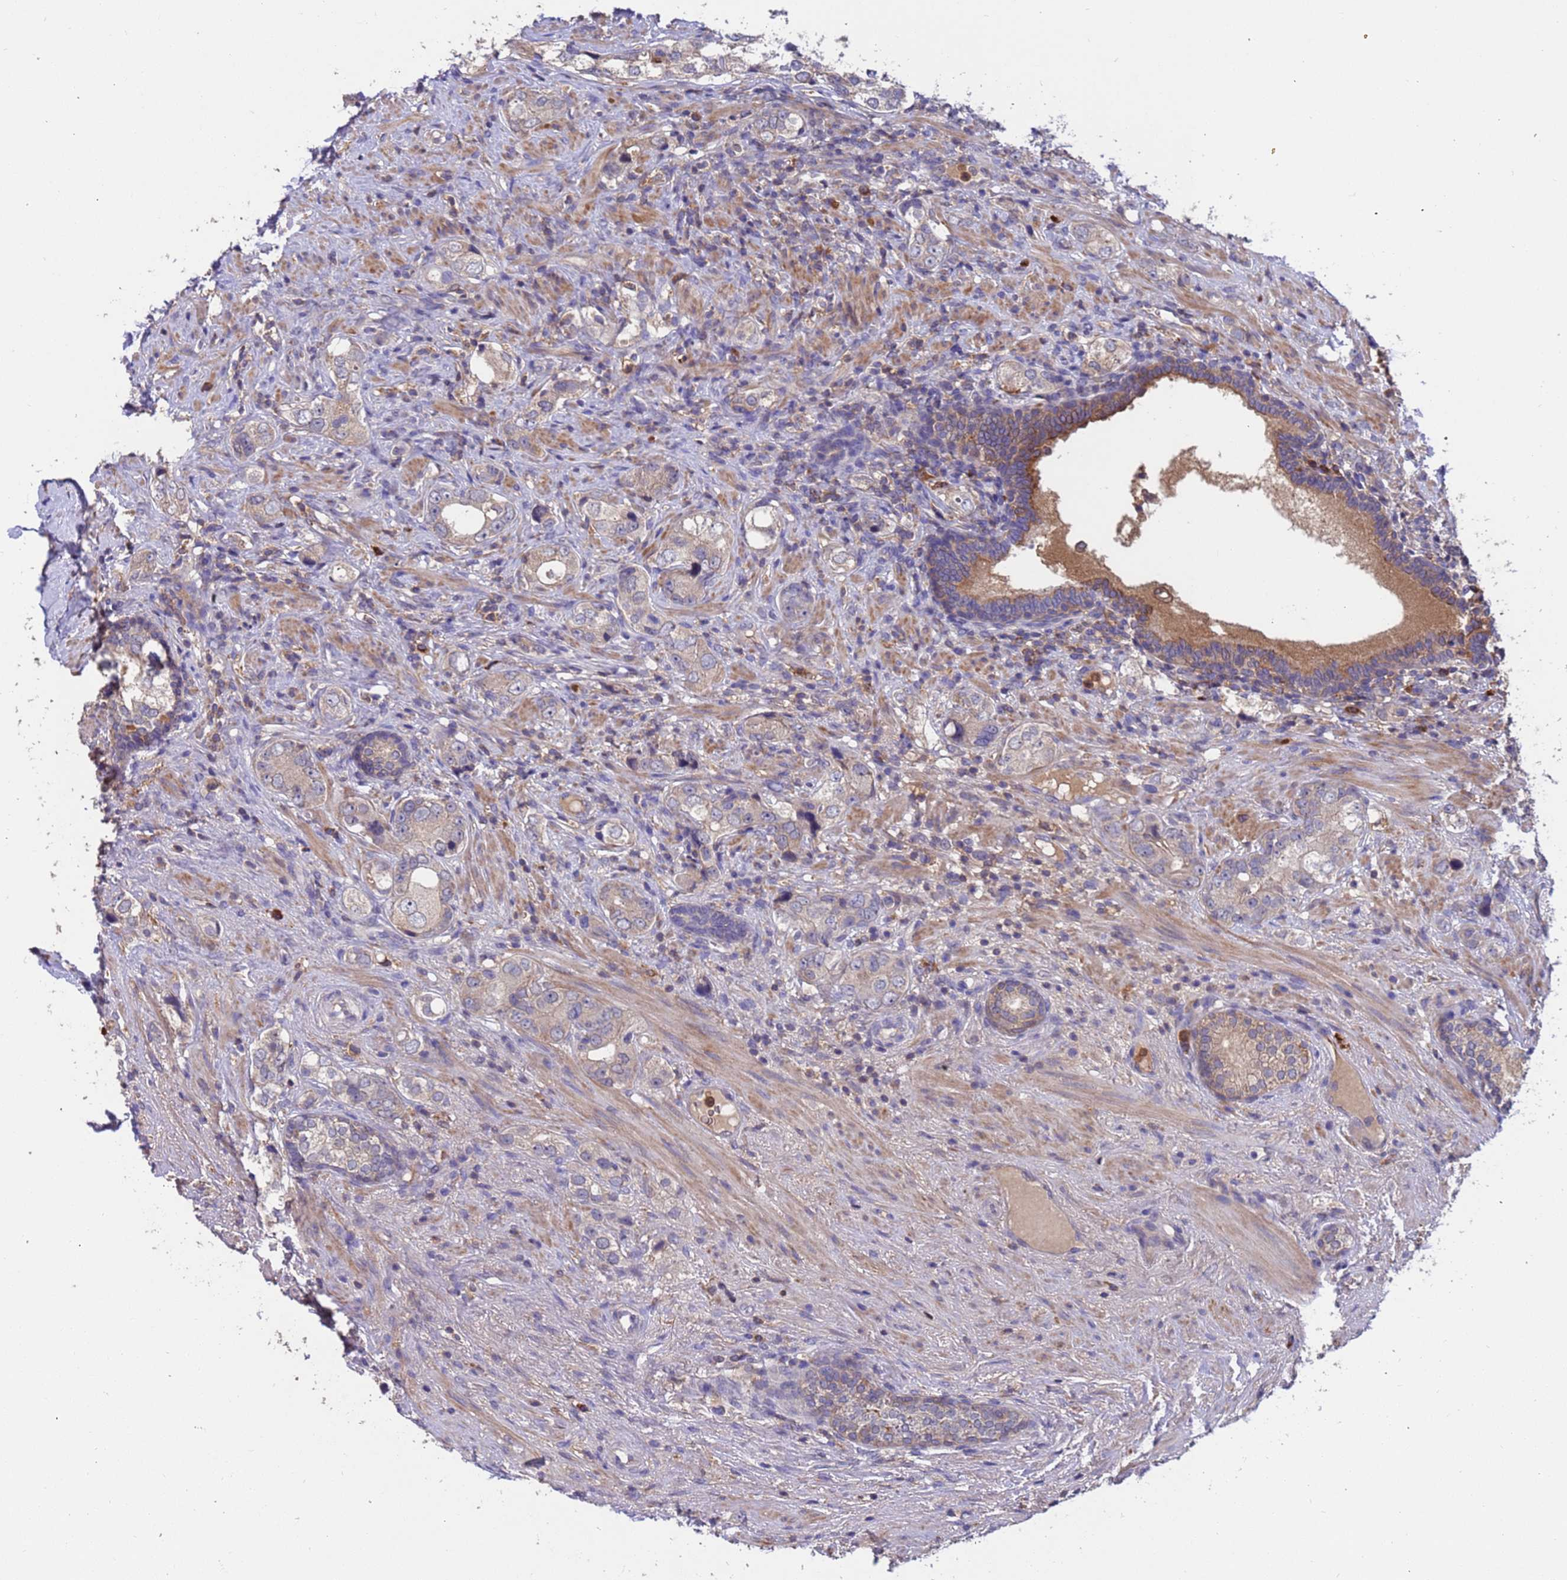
{"staining": {"intensity": "weak", "quantity": "<25%", "location": "cytoplasmic/membranous"}, "tissue": "prostate cancer", "cell_type": "Tumor cells", "image_type": "cancer", "snomed": [{"axis": "morphology", "description": "Adenocarcinoma, High grade"}, {"axis": "topography", "description": "Prostate"}], "caption": "This photomicrograph is of prostate cancer (high-grade adenocarcinoma) stained with immunohistochemistry (IHC) to label a protein in brown with the nuclei are counter-stained blue. There is no positivity in tumor cells. (IHC, brightfield microscopy, high magnification).", "gene": "AMPD3", "patient": {"sex": "male", "age": 63}}